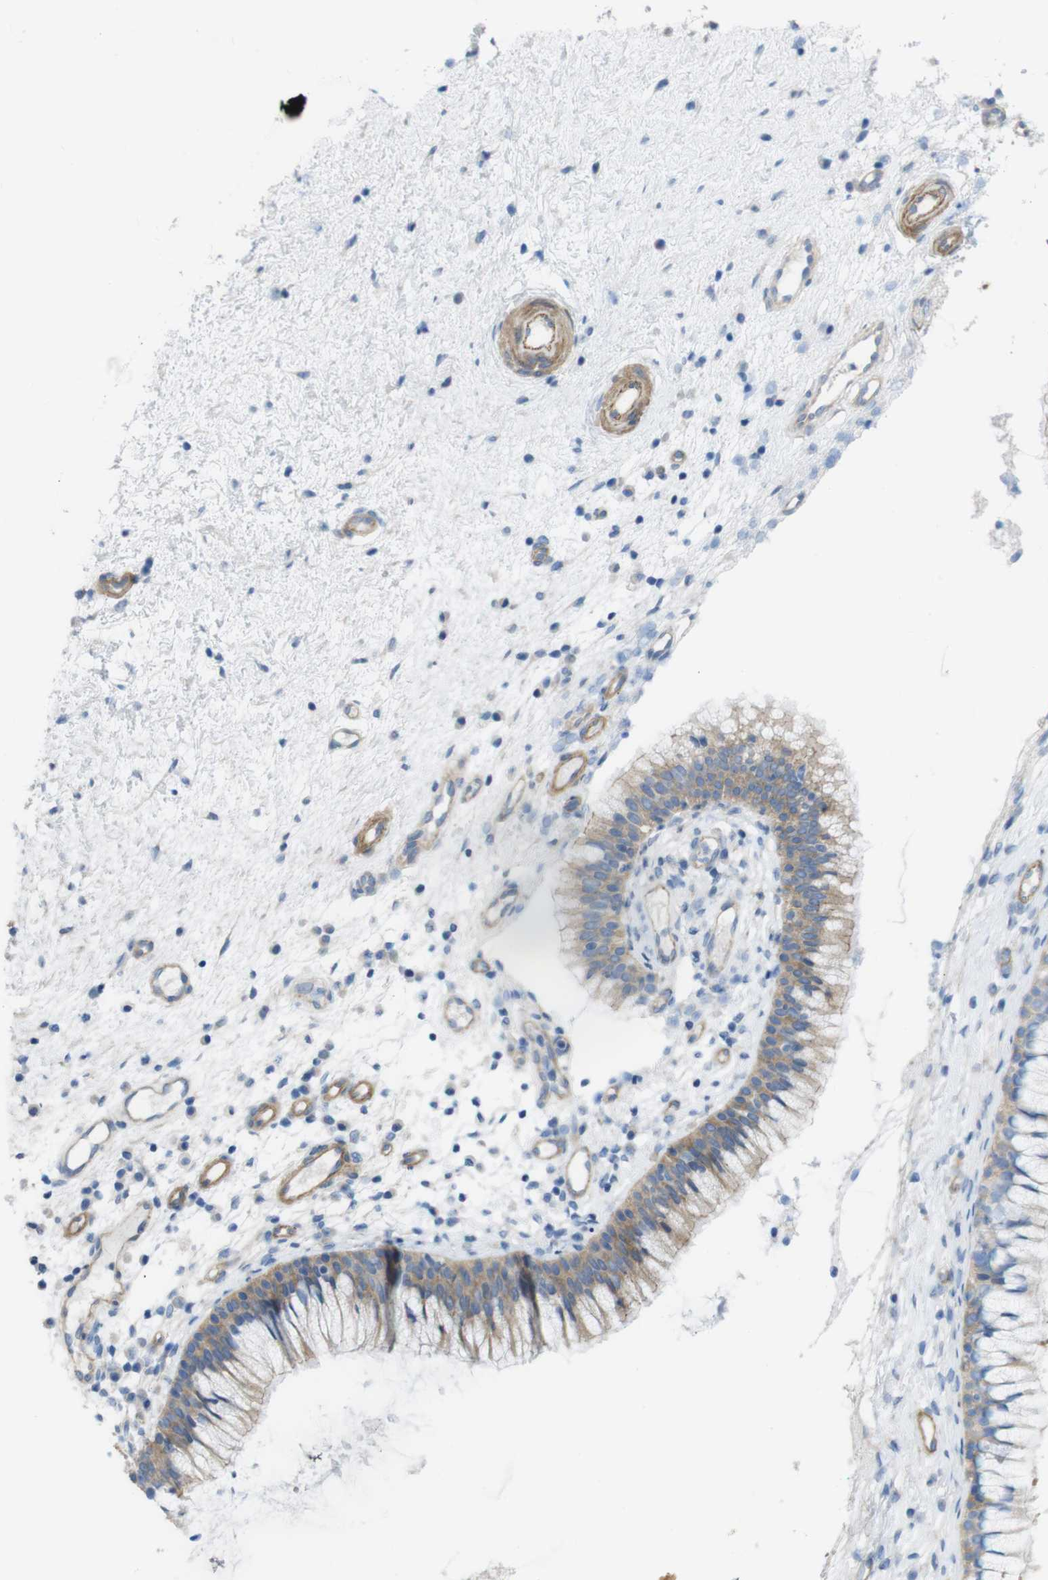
{"staining": {"intensity": "moderate", "quantity": ">75%", "location": "cytoplasmic/membranous"}, "tissue": "nasopharynx", "cell_type": "Respiratory epithelial cells", "image_type": "normal", "snomed": [{"axis": "morphology", "description": "Normal tissue, NOS"}, {"axis": "topography", "description": "Nasopharynx"}], "caption": "IHC (DAB) staining of benign human nasopharynx demonstrates moderate cytoplasmic/membranous protein positivity in approximately >75% of respiratory epithelial cells.", "gene": "PREX2", "patient": {"sex": "male", "age": 21}}